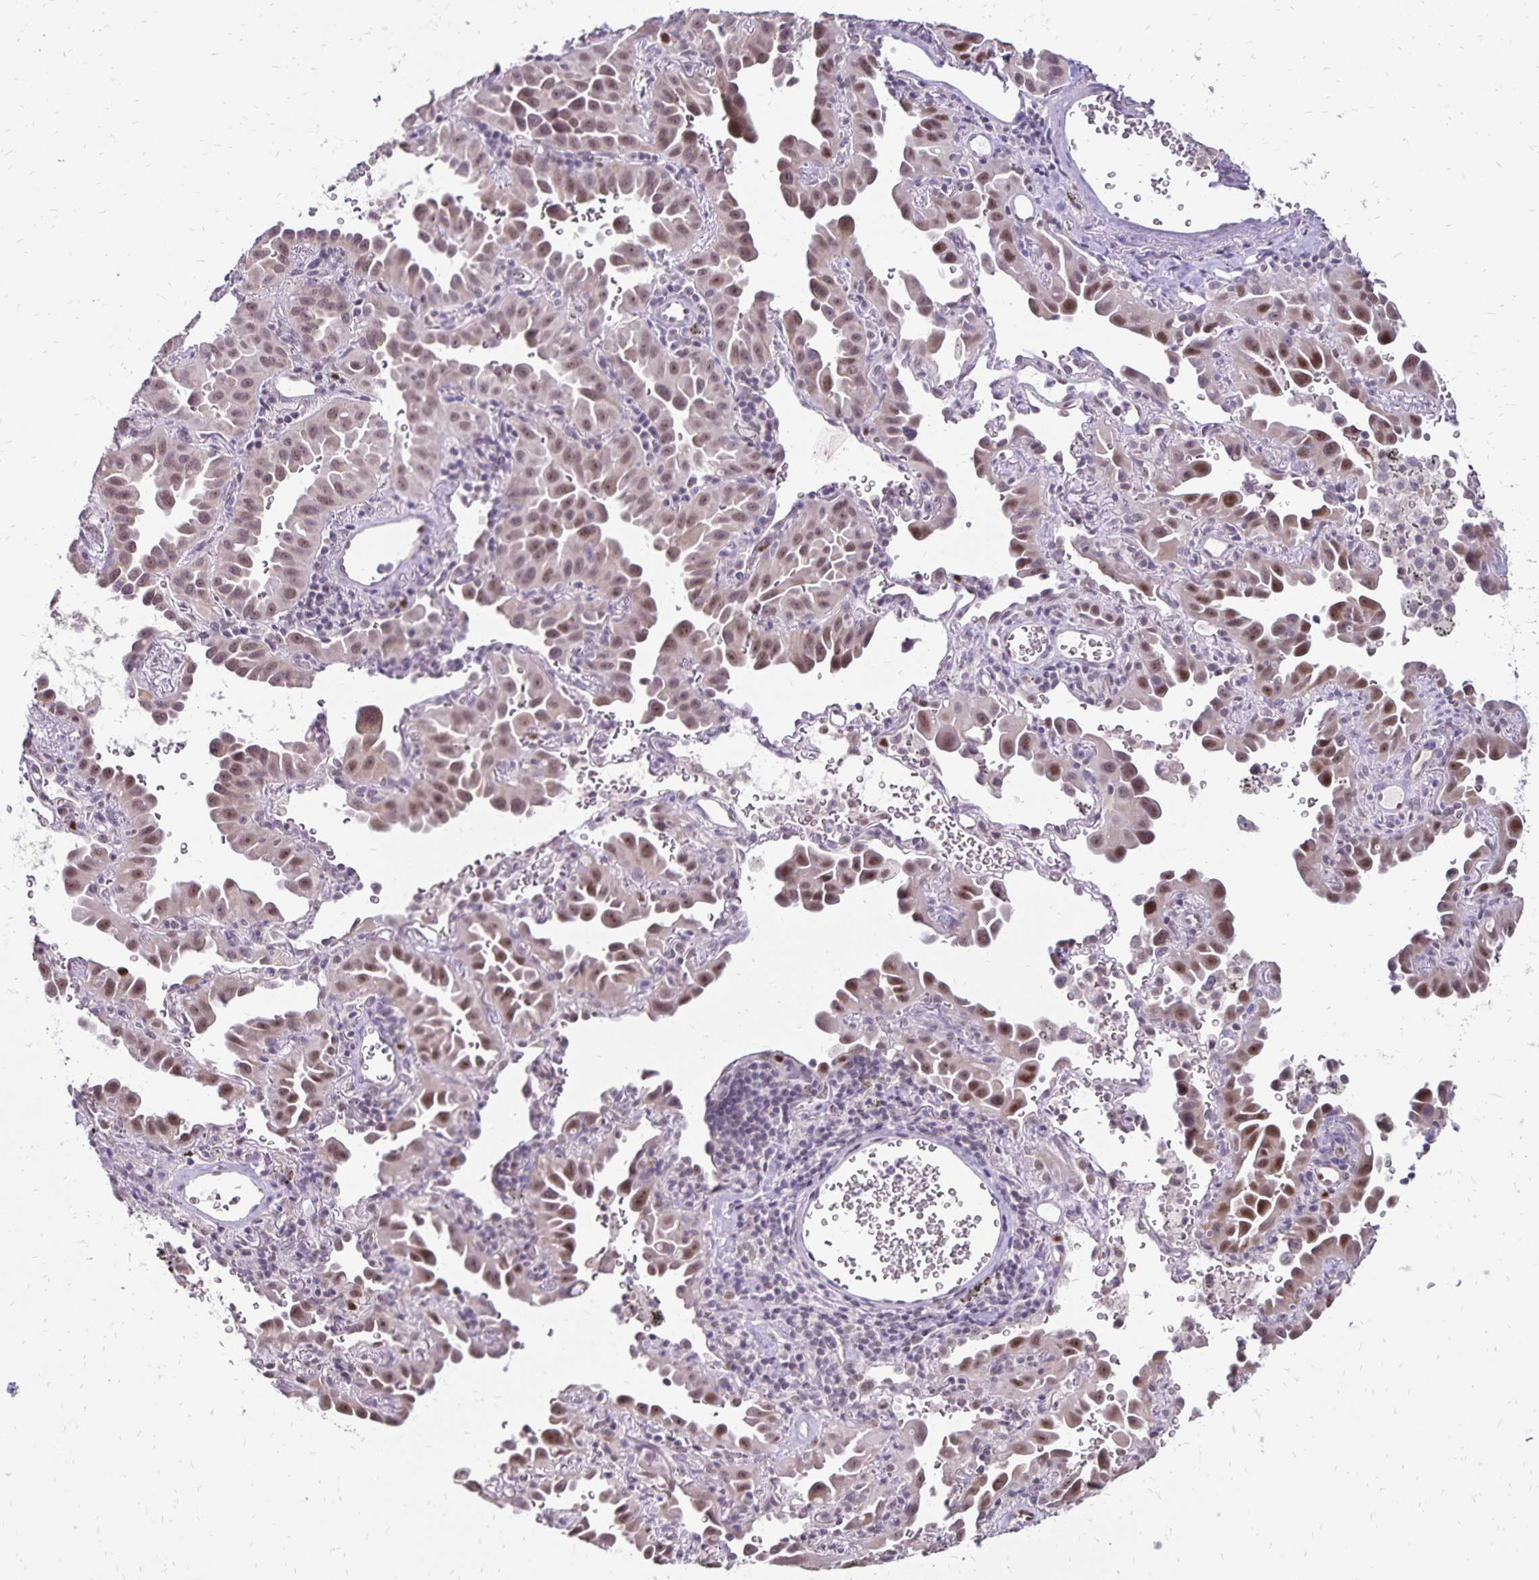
{"staining": {"intensity": "moderate", "quantity": ">75%", "location": "nuclear"}, "tissue": "lung cancer", "cell_type": "Tumor cells", "image_type": "cancer", "snomed": [{"axis": "morphology", "description": "Adenocarcinoma, NOS"}, {"axis": "topography", "description": "Lung"}], "caption": "Immunohistochemistry (IHC) histopathology image of neoplastic tissue: human lung adenocarcinoma stained using immunohistochemistry shows medium levels of moderate protein expression localized specifically in the nuclear of tumor cells, appearing as a nuclear brown color.", "gene": "POLB", "patient": {"sex": "male", "age": 68}}